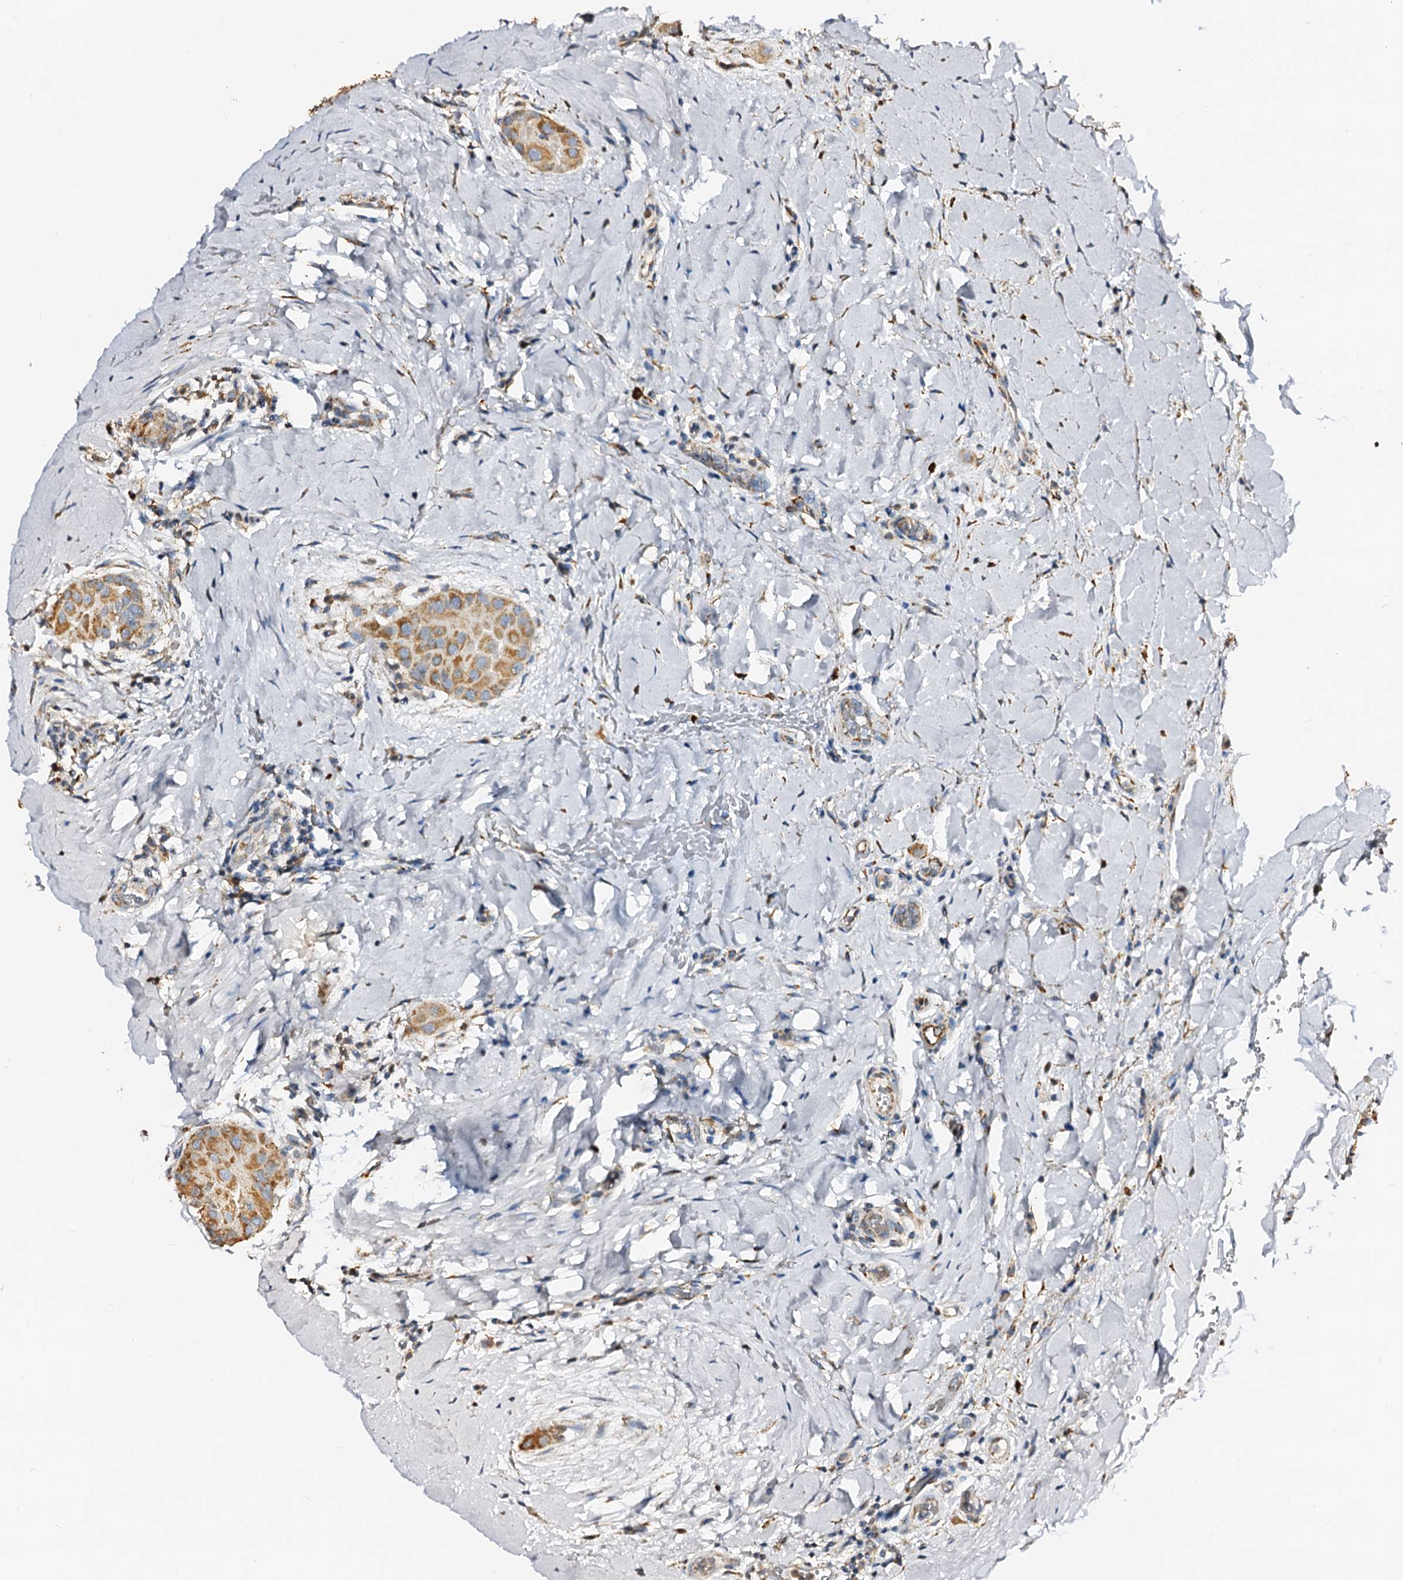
{"staining": {"intensity": "strong", "quantity": ">75%", "location": "cytoplasmic/membranous"}, "tissue": "thyroid cancer", "cell_type": "Tumor cells", "image_type": "cancer", "snomed": [{"axis": "morphology", "description": "Papillary adenocarcinoma, NOS"}, {"axis": "topography", "description": "Thyroid gland"}], "caption": "Strong cytoplasmic/membranous staining for a protein is identified in approximately >75% of tumor cells of thyroid cancer using immunohistochemistry.", "gene": "MAOB", "patient": {"sex": "male", "age": 33}}